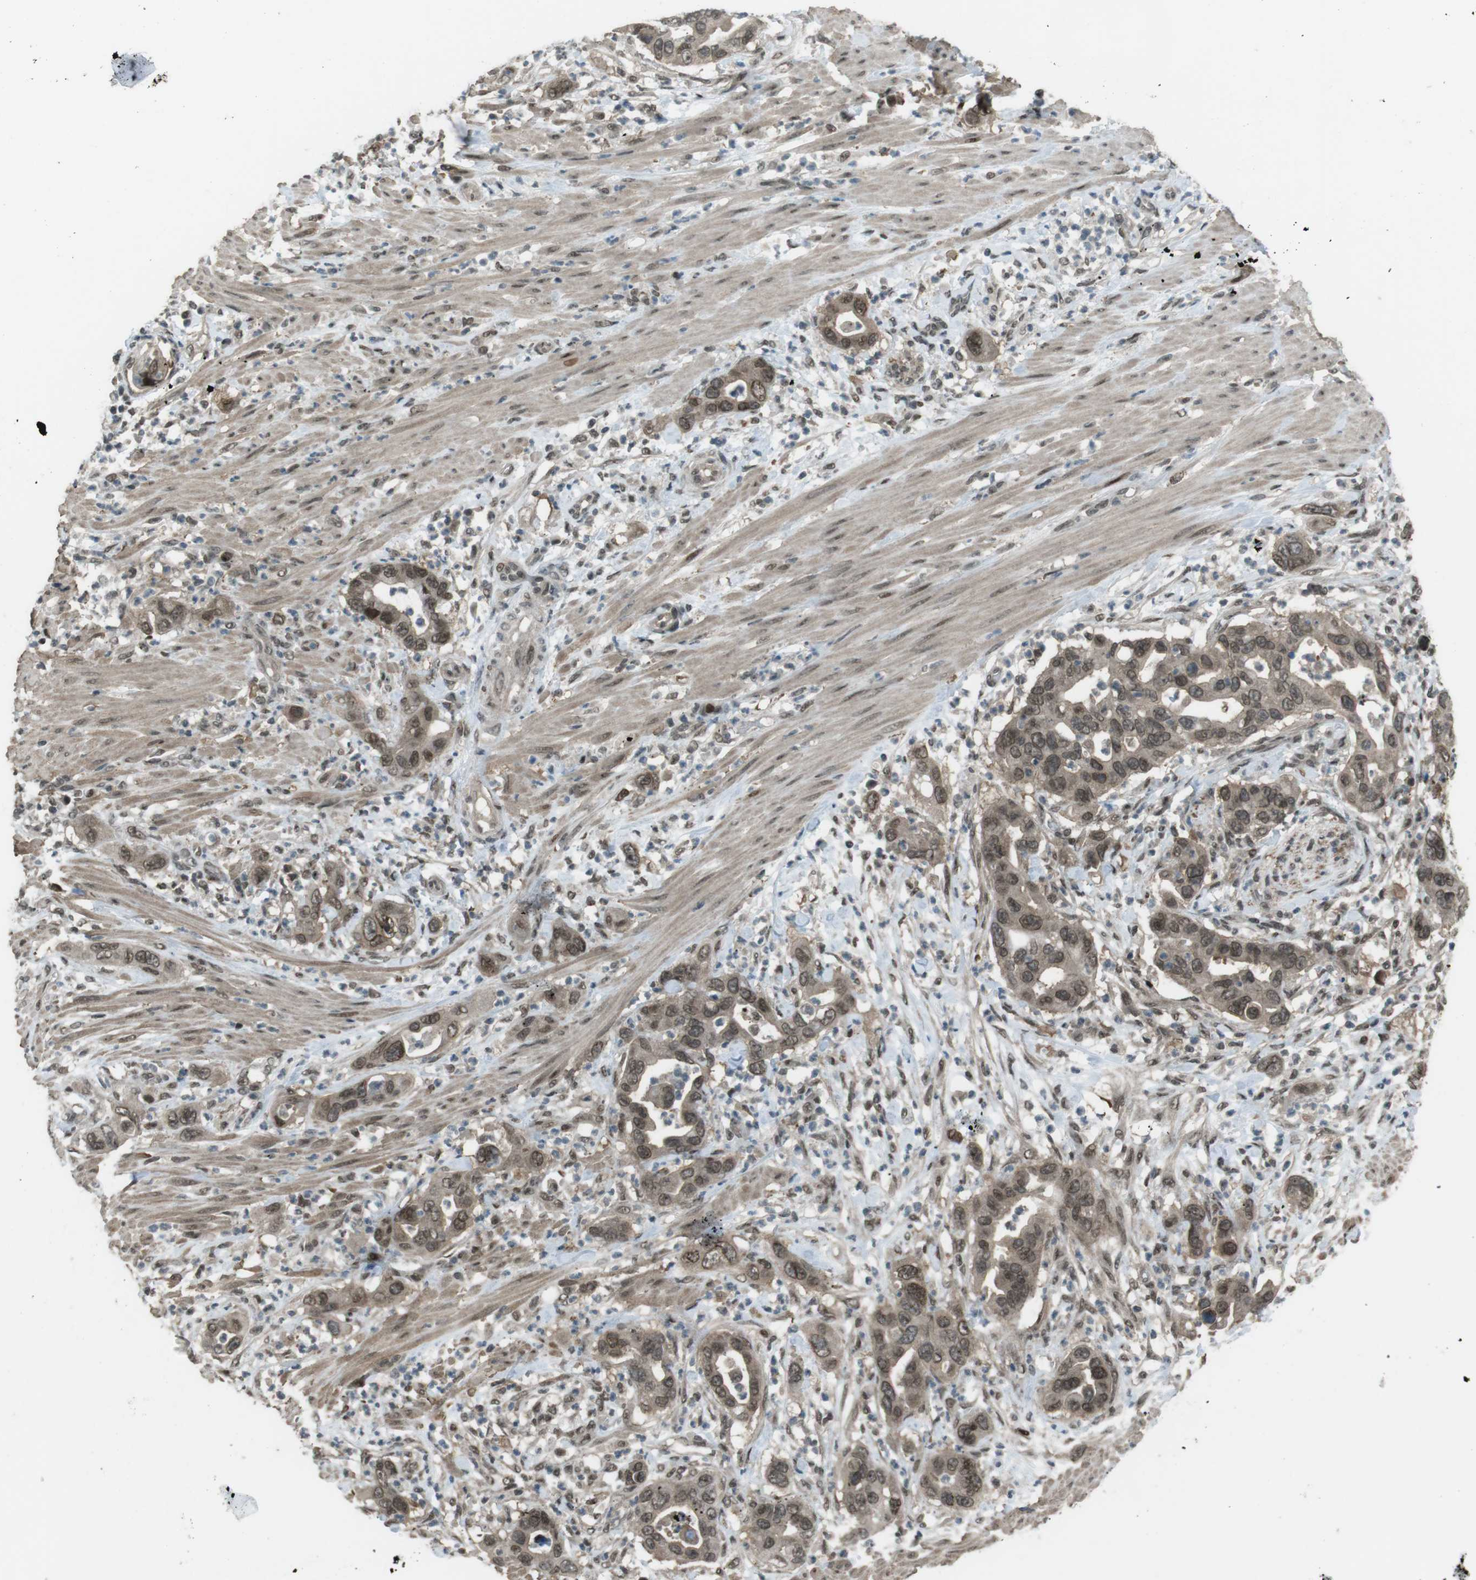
{"staining": {"intensity": "moderate", "quantity": ">75%", "location": "cytoplasmic/membranous,nuclear"}, "tissue": "pancreatic cancer", "cell_type": "Tumor cells", "image_type": "cancer", "snomed": [{"axis": "morphology", "description": "Adenocarcinoma, NOS"}, {"axis": "topography", "description": "Pancreas"}], "caption": "About >75% of tumor cells in adenocarcinoma (pancreatic) reveal moderate cytoplasmic/membranous and nuclear protein staining as visualized by brown immunohistochemical staining.", "gene": "SLITRK5", "patient": {"sex": "female", "age": 71}}